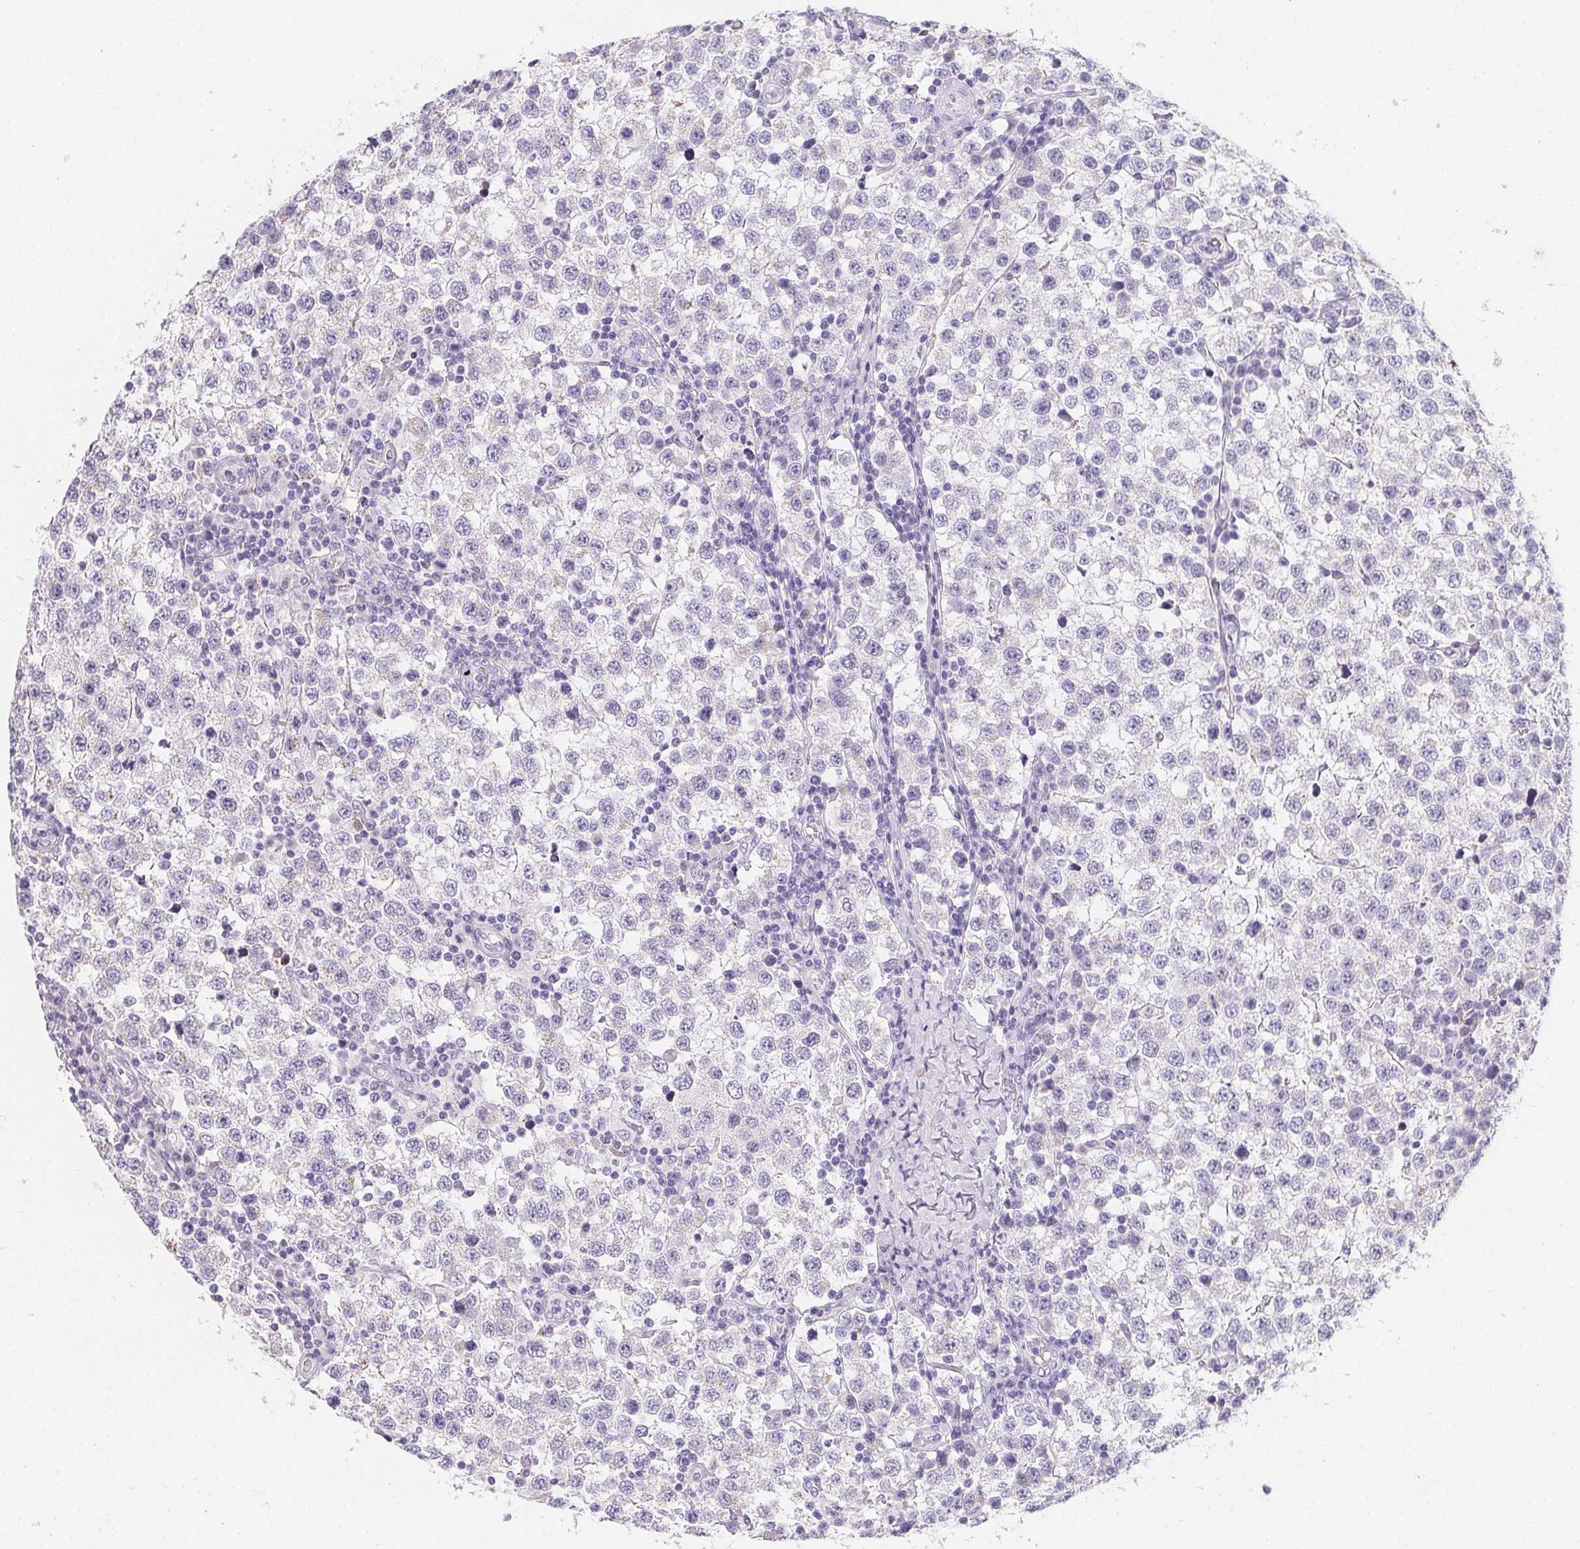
{"staining": {"intensity": "negative", "quantity": "none", "location": "none"}, "tissue": "testis cancer", "cell_type": "Tumor cells", "image_type": "cancer", "snomed": [{"axis": "morphology", "description": "Seminoma, NOS"}, {"axis": "topography", "description": "Testis"}], "caption": "IHC photomicrograph of neoplastic tissue: testis cancer (seminoma) stained with DAB (3,3'-diaminobenzidine) reveals no significant protein positivity in tumor cells.", "gene": "MAP1A", "patient": {"sex": "male", "age": 34}}